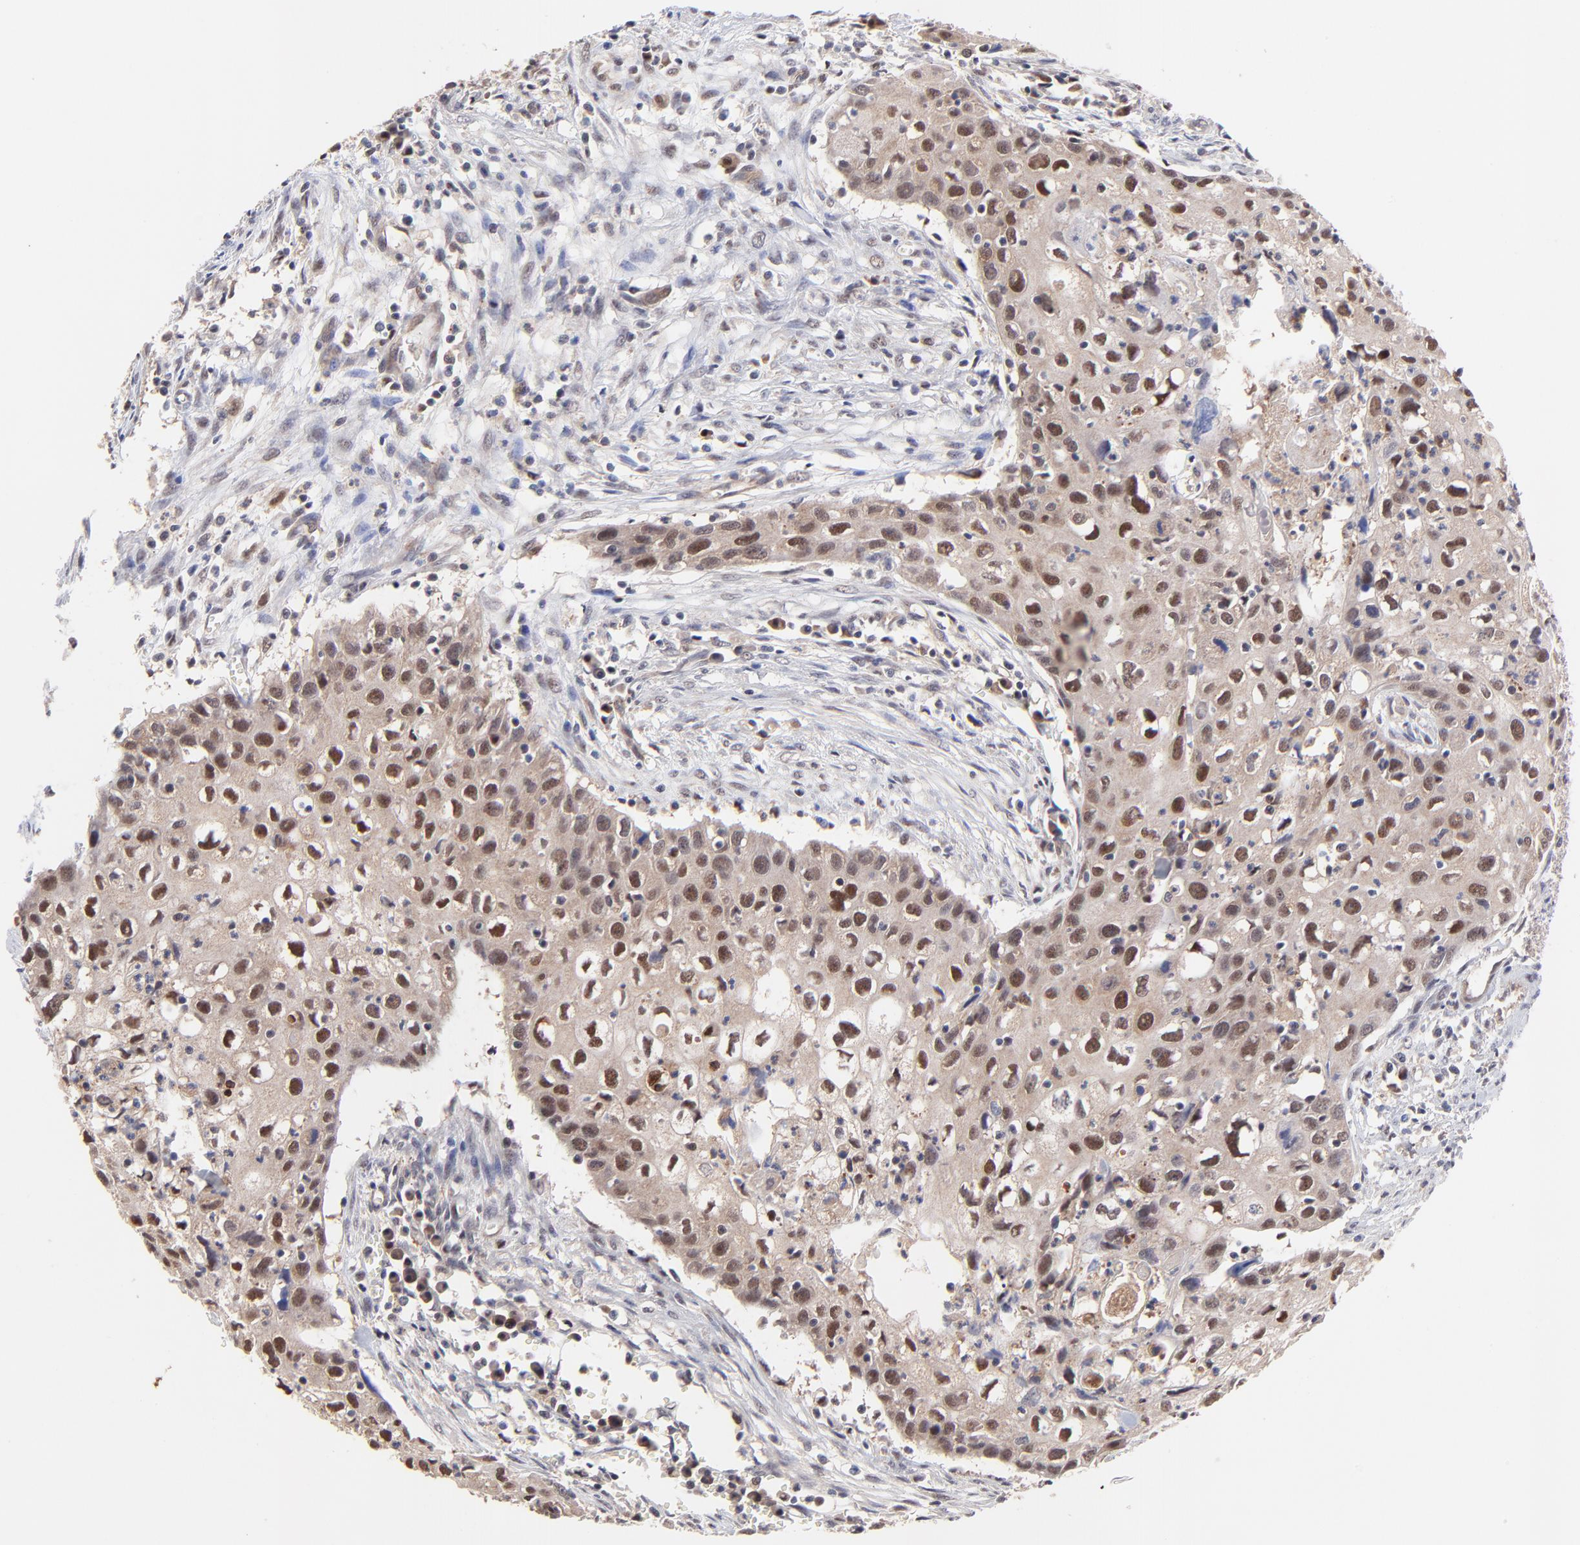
{"staining": {"intensity": "moderate", "quantity": ">75%", "location": "cytoplasmic/membranous,nuclear"}, "tissue": "urothelial cancer", "cell_type": "Tumor cells", "image_type": "cancer", "snomed": [{"axis": "morphology", "description": "Urothelial carcinoma, High grade"}, {"axis": "topography", "description": "Urinary bladder"}], "caption": "The histopathology image exhibits staining of urothelial carcinoma (high-grade), revealing moderate cytoplasmic/membranous and nuclear protein staining (brown color) within tumor cells.", "gene": "PSMA6", "patient": {"sex": "male", "age": 54}}